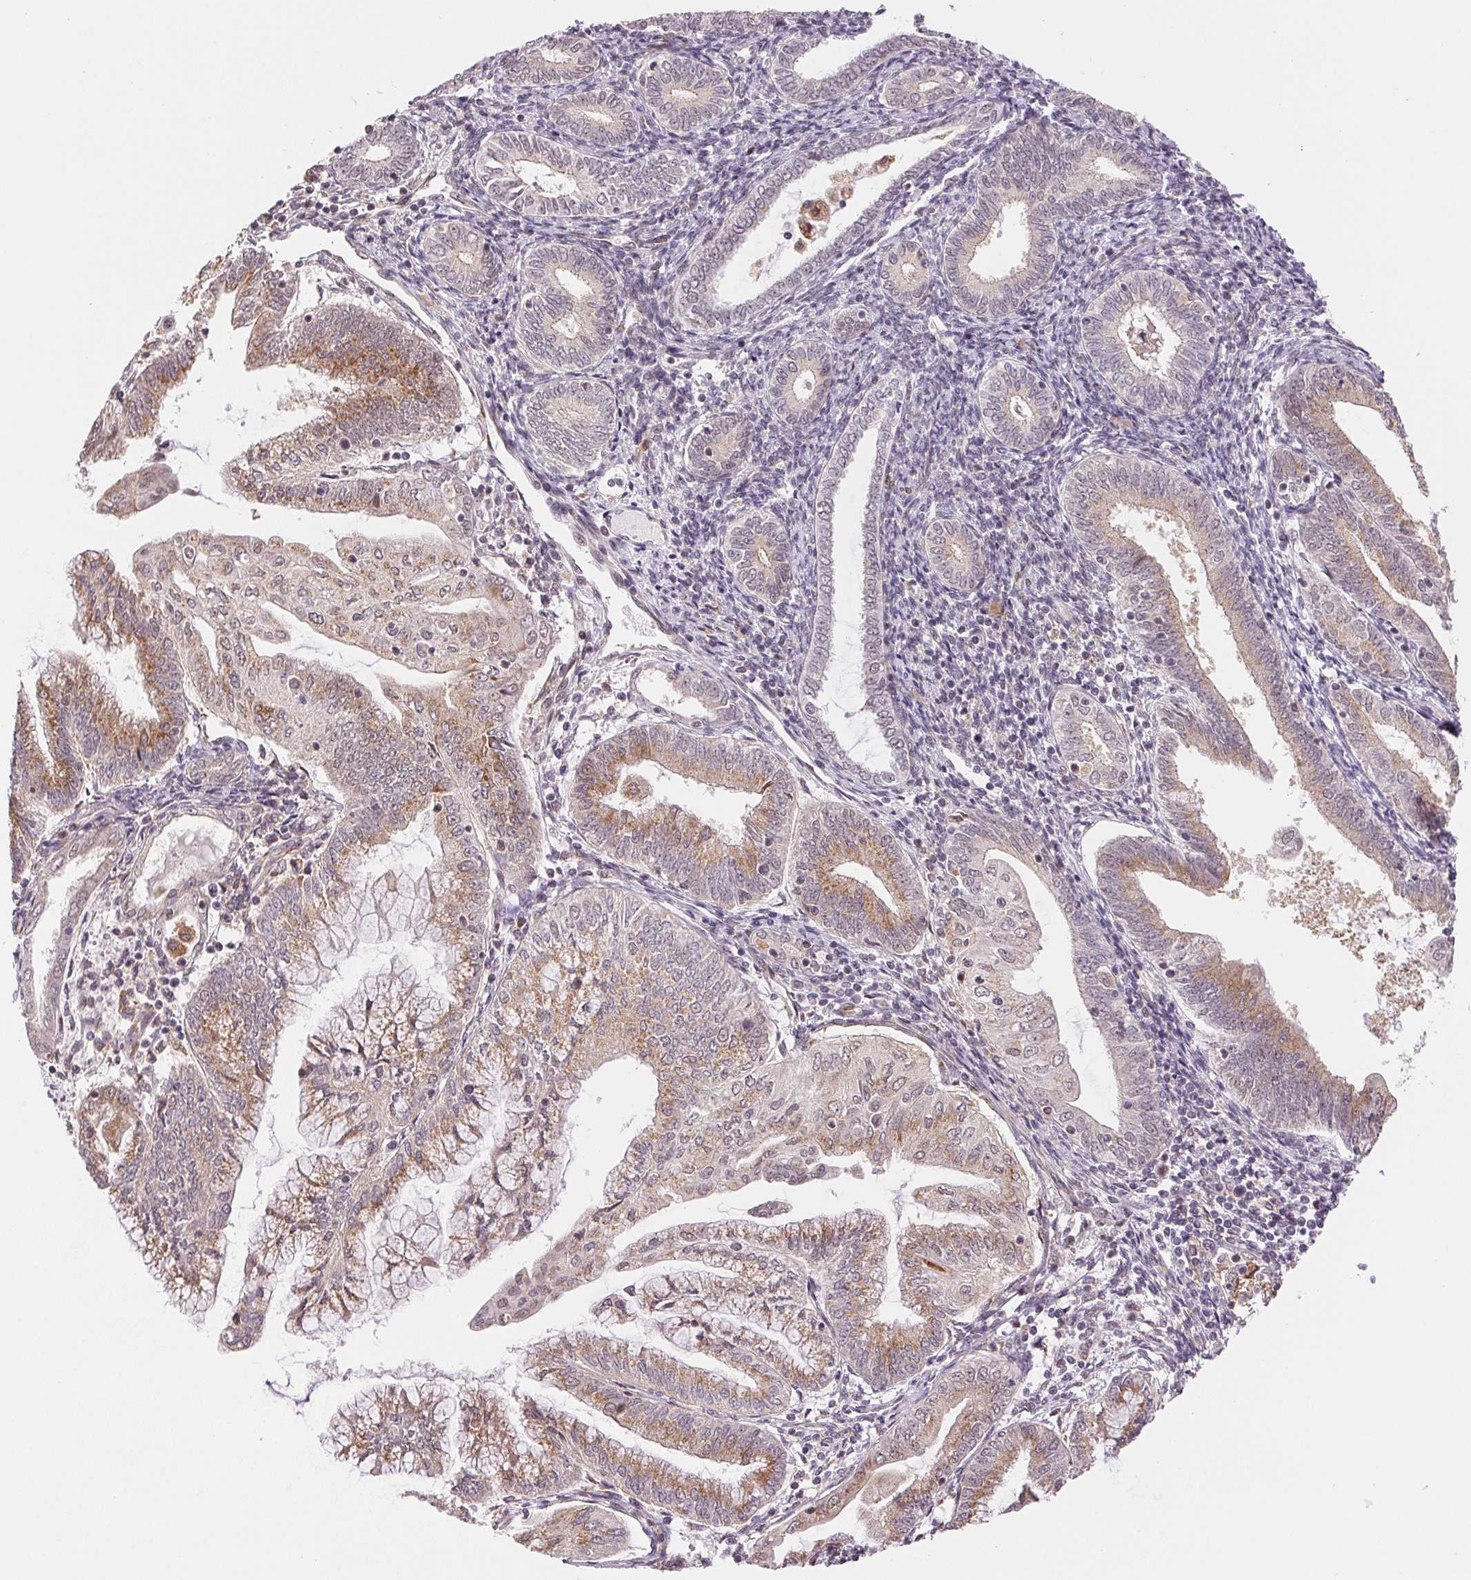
{"staining": {"intensity": "moderate", "quantity": "25%-75%", "location": "cytoplasmic/membranous"}, "tissue": "endometrial cancer", "cell_type": "Tumor cells", "image_type": "cancer", "snomed": [{"axis": "morphology", "description": "Adenocarcinoma, NOS"}, {"axis": "topography", "description": "Endometrium"}], "caption": "Immunohistochemistry (IHC) of endometrial cancer (adenocarcinoma) exhibits medium levels of moderate cytoplasmic/membranous positivity in about 25%-75% of tumor cells.", "gene": "GRHL3", "patient": {"sex": "female", "age": 55}}